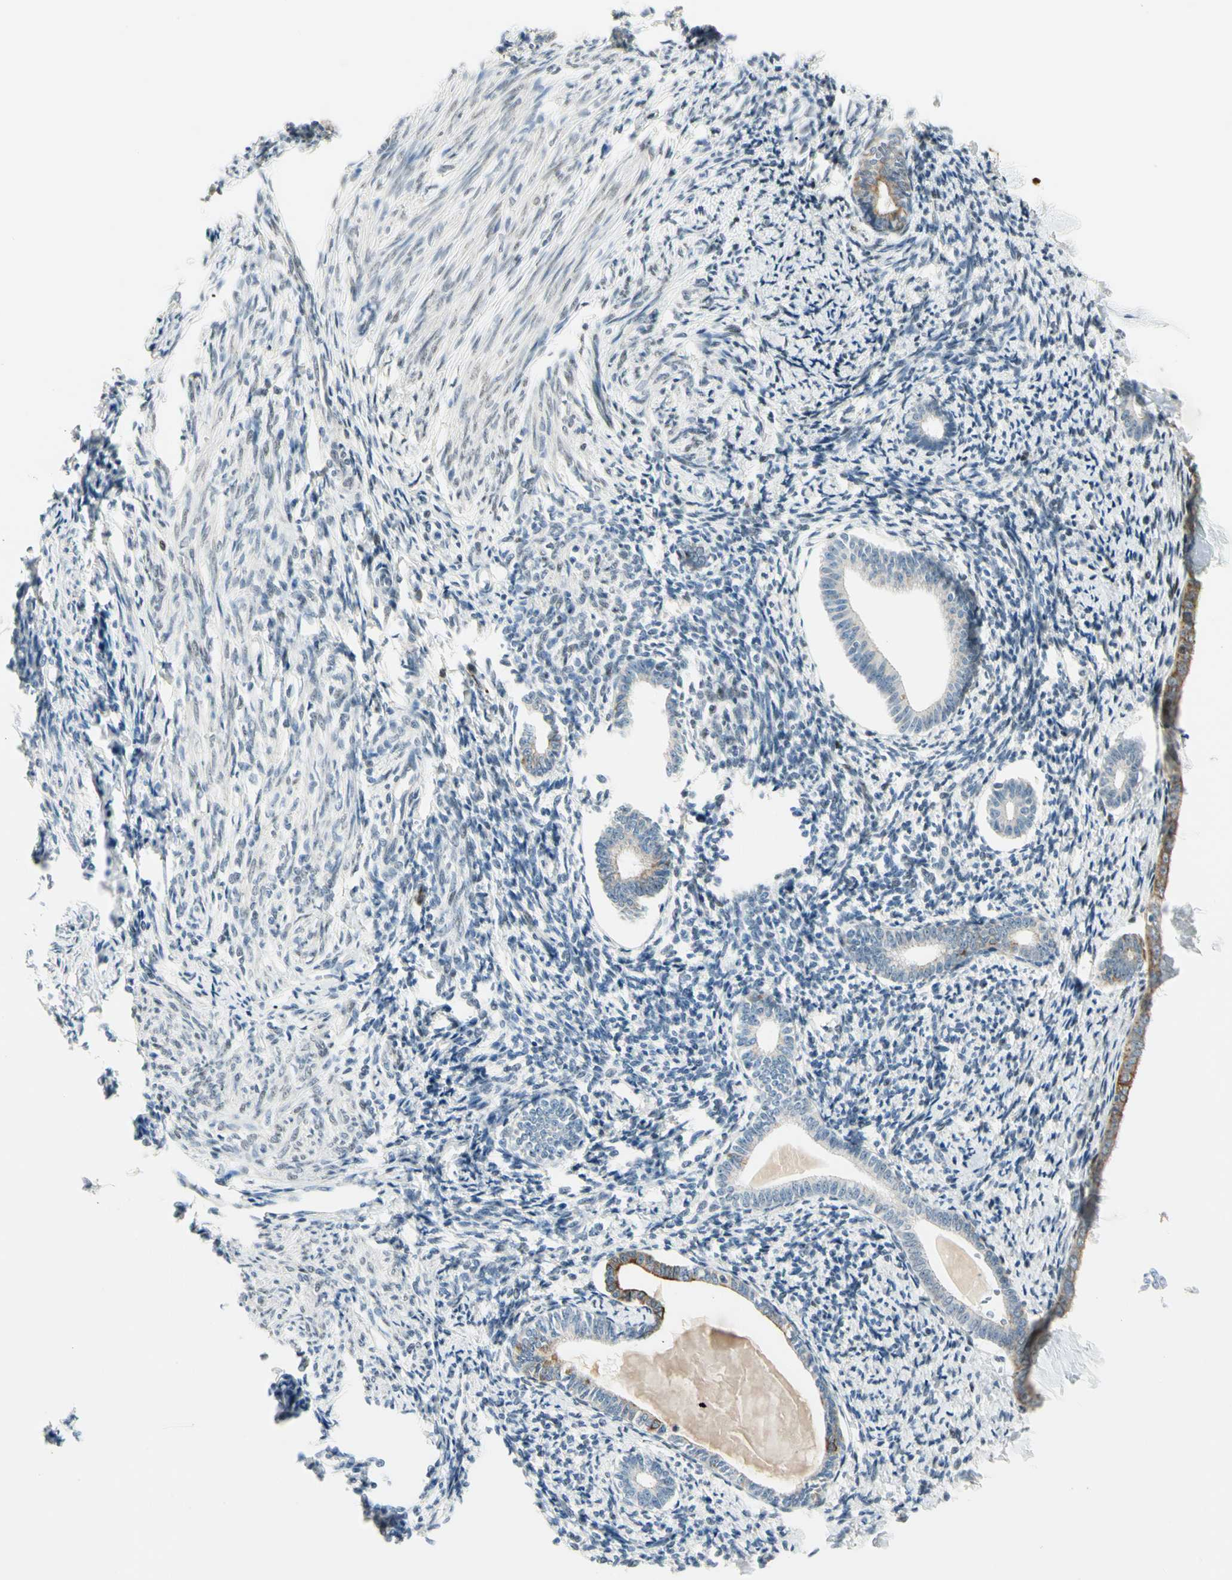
{"staining": {"intensity": "strong", "quantity": "25%-75%", "location": "nuclear"}, "tissue": "endometrium", "cell_type": "Cells in endometrial stroma", "image_type": "normal", "snomed": [{"axis": "morphology", "description": "Normal tissue, NOS"}, {"axis": "topography", "description": "Endometrium"}], "caption": "The immunohistochemical stain shows strong nuclear positivity in cells in endometrial stroma of benign endometrium. The staining is performed using DAB brown chromogen to label protein expression. The nuclei are counter-stained blue using hematoxylin.", "gene": "ATXN1", "patient": {"sex": "female", "age": 71}}